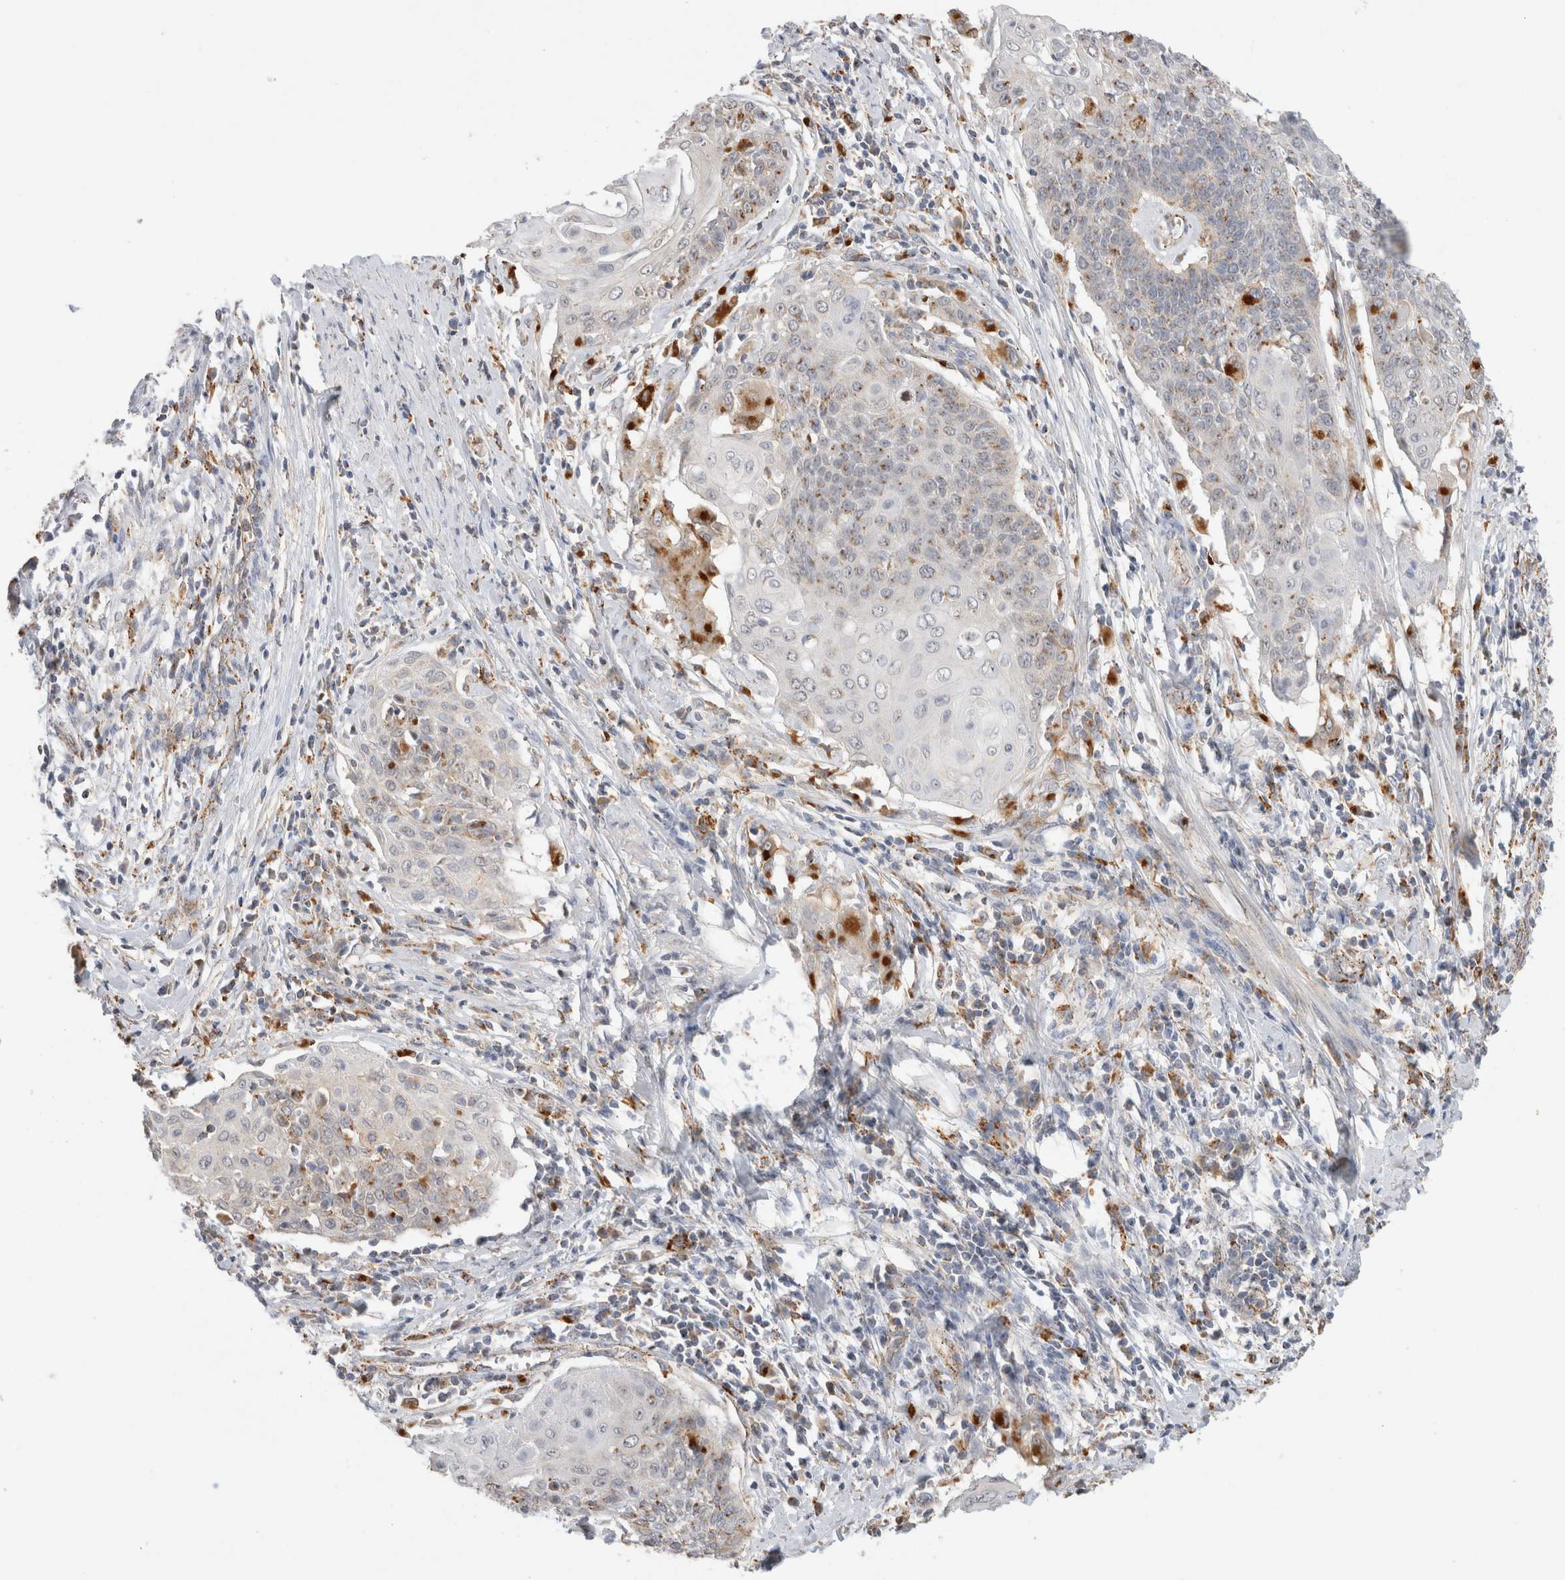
{"staining": {"intensity": "moderate", "quantity": "25%-75%", "location": "cytoplasmic/membranous"}, "tissue": "cervical cancer", "cell_type": "Tumor cells", "image_type": "cancer", "snomed": [{"axis": "morphology", "description": "Squamous cell carcinoma, NOS"}, {"axis": "topography", "description": "Cervix"}], "caption": "Cervical cancer stained with immunohistochemistry (IHC) reveals moderate cytoplasmic/membranous positivity in about 25%-75% of tumor cells. Nuclei are stained in blue.", "gene": "GNS", "patient": {"sex": "female", "age": 39}}